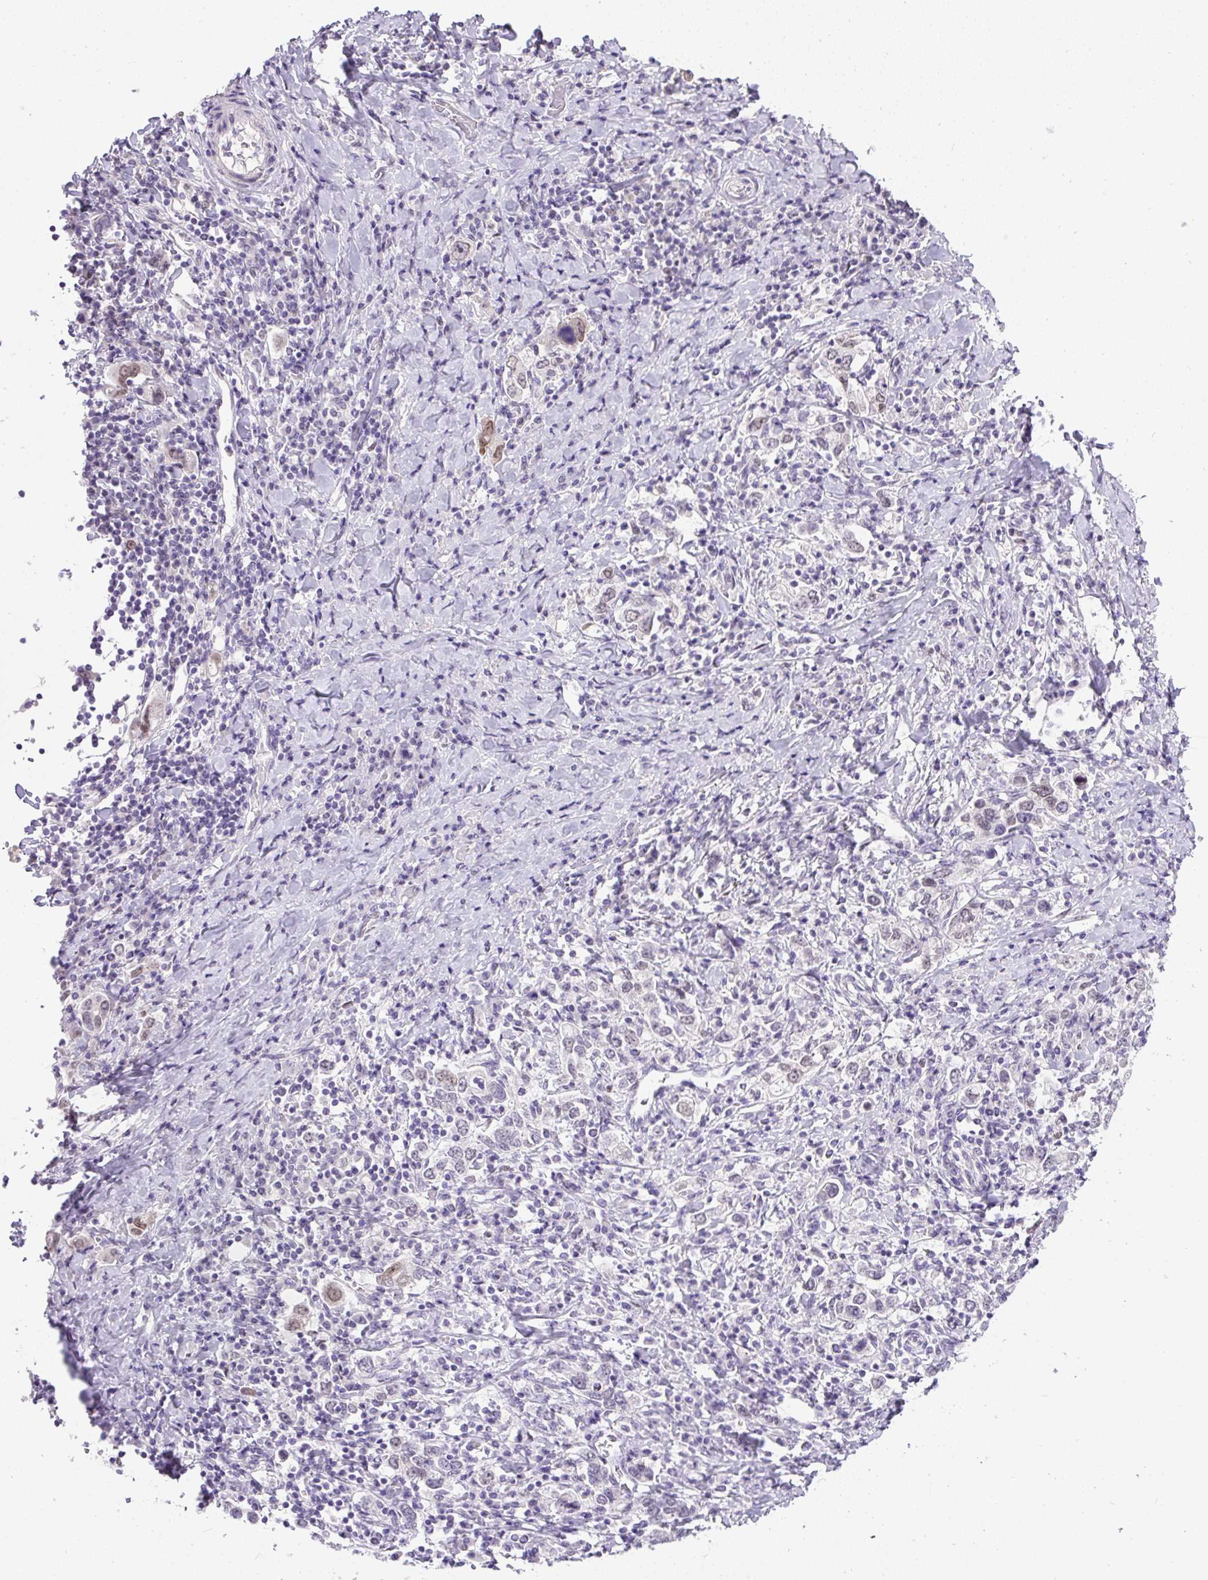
{"staining": {"intensity": "weak", "quantity": "<25%", "location": "nuclear"}, "tissue": "stomach cancer", "cell_type": "Tumor cells", "image_type": "cancer", "snomed": [{"axis": "morphology", "description": "Adenocarcinoma, NOS"}, {"axis": "topography", "description": "Stomach, upper"}, {"axis": "topography", "description": "Stomach"}], "caption": "IHC micrograph of neoplastic tissue: stomach adenocarcinoma stained with DAB demonstrates no significant protein expression in tumor cells.", "gene": "WNT10B", "patient": {"sex": "male", "age": 62}}